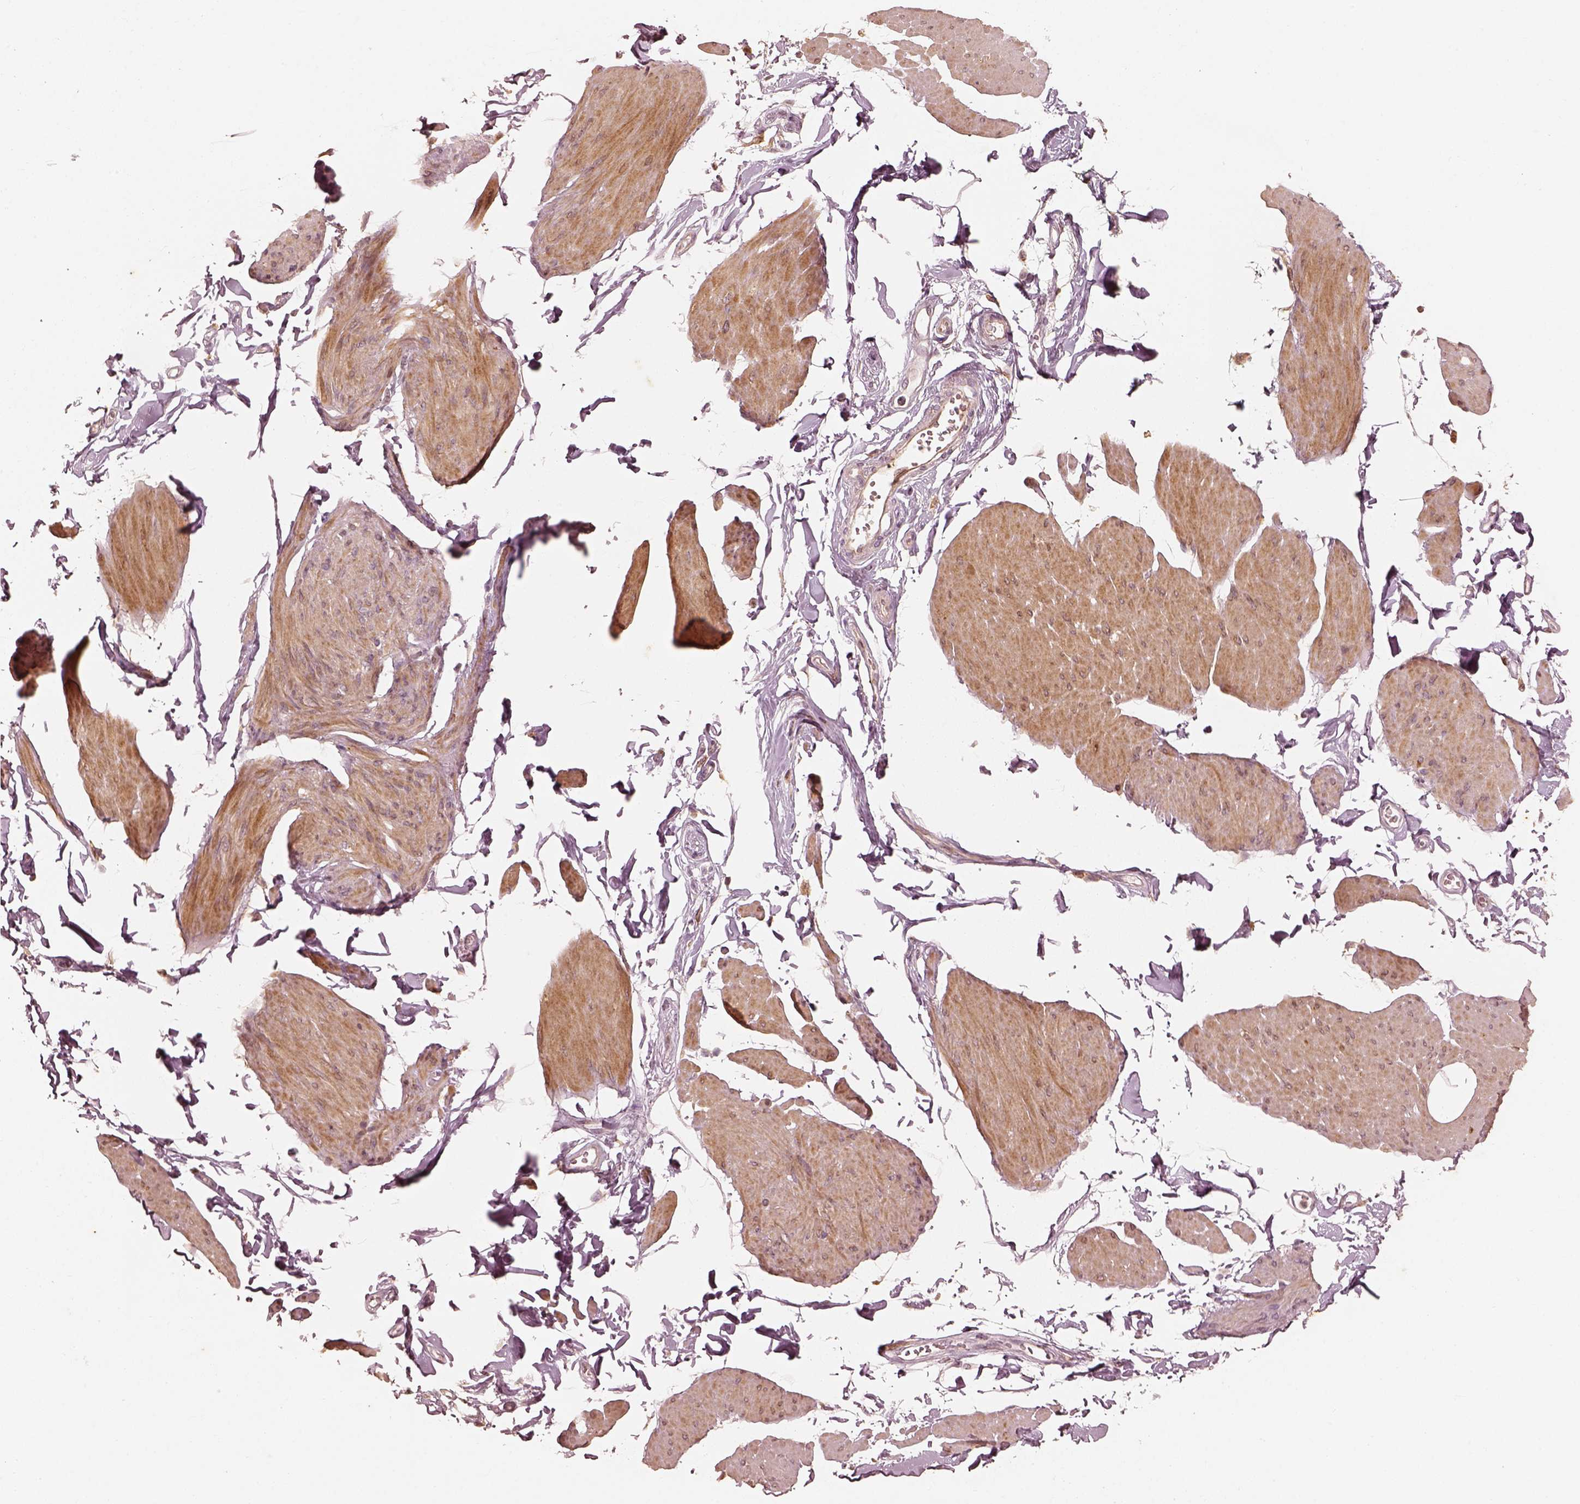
{"staining": {"intensity": "moderate", "quantity": "25%-75%", "location": "cytoplasmic/membranous"}, "tissue": "smooth muscle", "cell_type": "Smooth muscle cells", "image_type": "normal", "snomed": [{"axis": "morphology", "description": "Normal tissue, NOS"}, {"axis": "topography", "description": "Adipose tissue"}, {"axis": "topography", "description": "Smooth muscle"}, {"axis": "topography", "description": "Peripheral nerve tissue"}], "caption": "Smooth muscle cells reveal medium levels of moderate cytoplasmic/membranous positivity in about 25%-75% of cells in unremarkable human smooth muscle.", "gene": "WLS", "patient": {"sex": "male", "age": 83}}